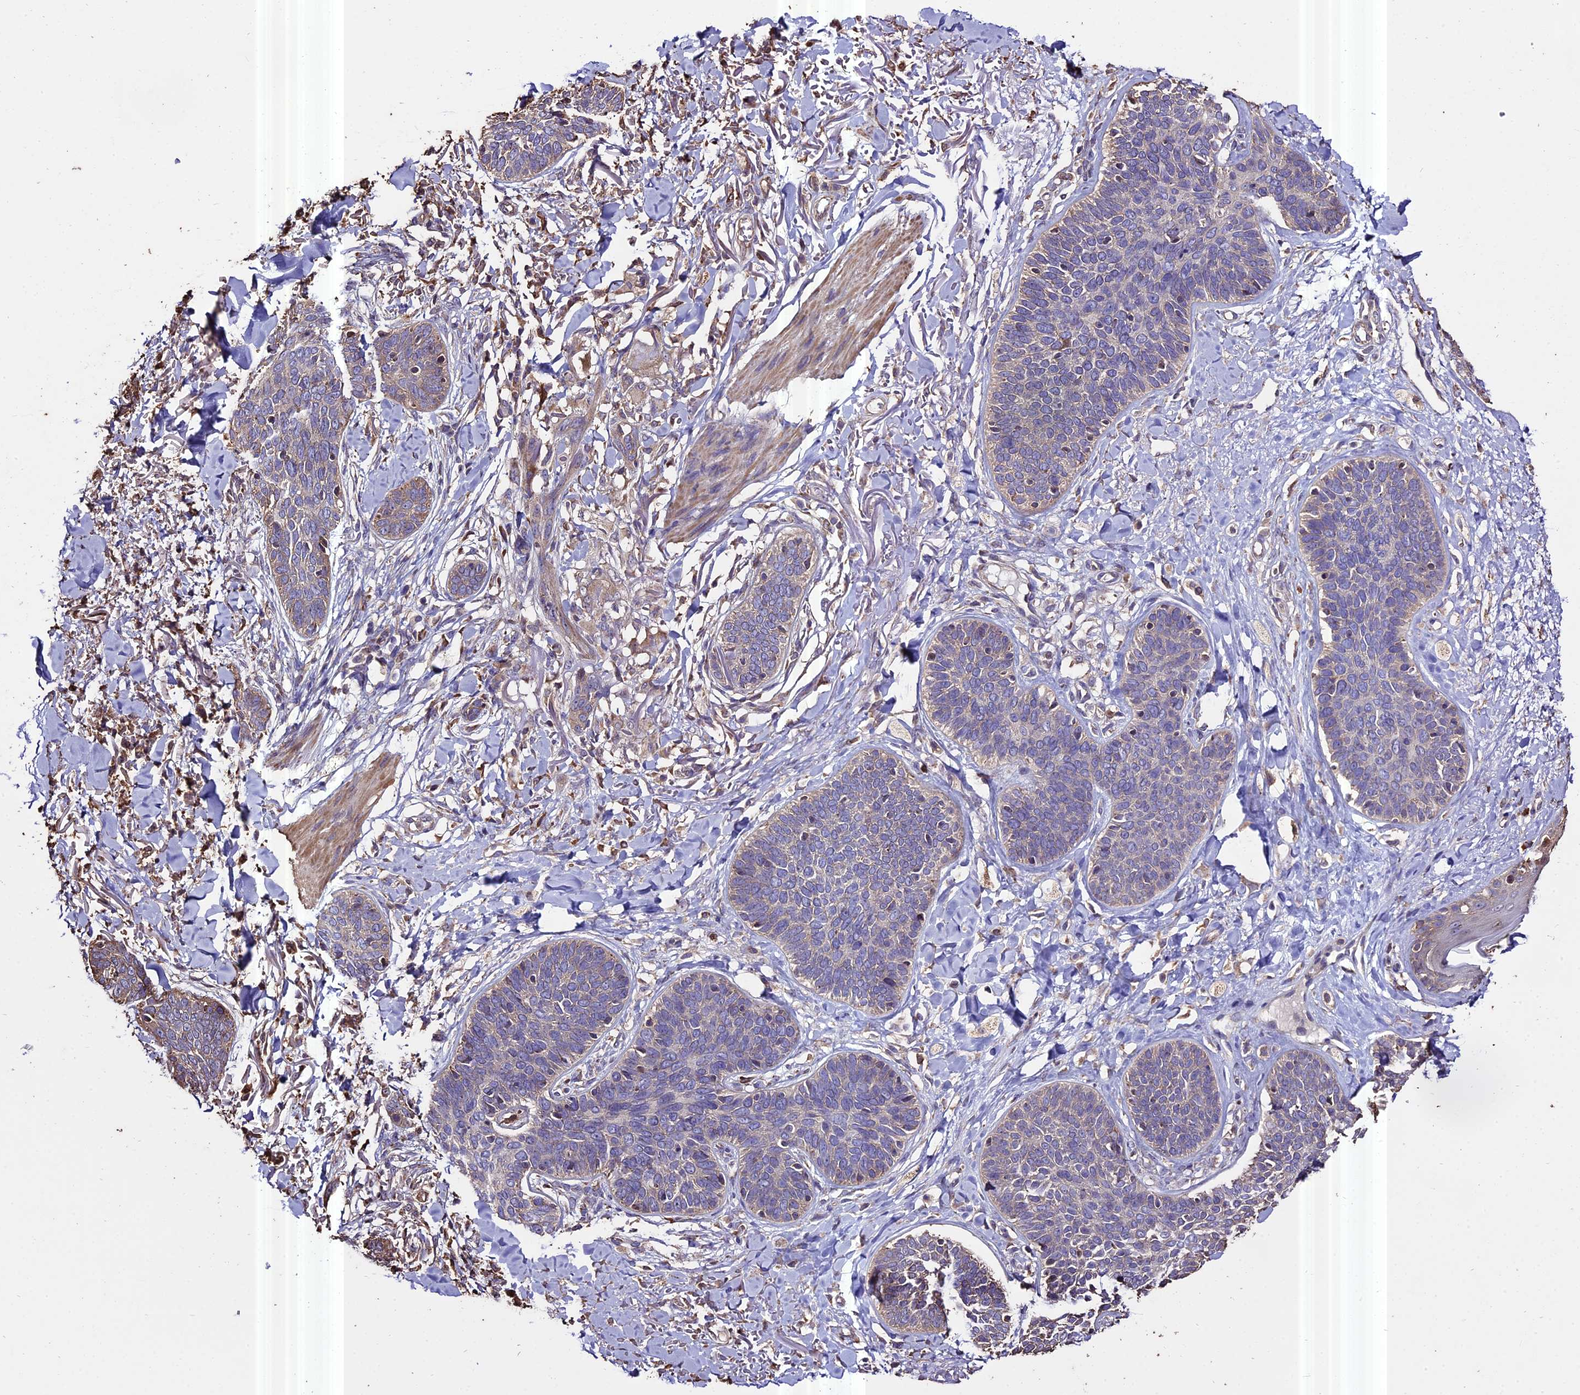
{"staining": {"intensity": "negative", "quantity": "none", "location": "none"}, "tissue": "skin cancer", "cell_type": "Tumor cells", "image_type": "cancer", "snomed": [{"axis": "morphology", "description": "Basal cell carcinoma"}, {"axis": "topography", "description": "Skin"}], "caption": "Tumor cells are negative for protein expression in human basal cell carcinoma (skin). Brightfield microscopy of IHC stained with DAB (3,3'-diaminobenzidine) (brown) and hematoxylin (blue), captured at high magnification.", "gene": "PGPEP1L", "patient": {"sex": "male", "age": 85}}